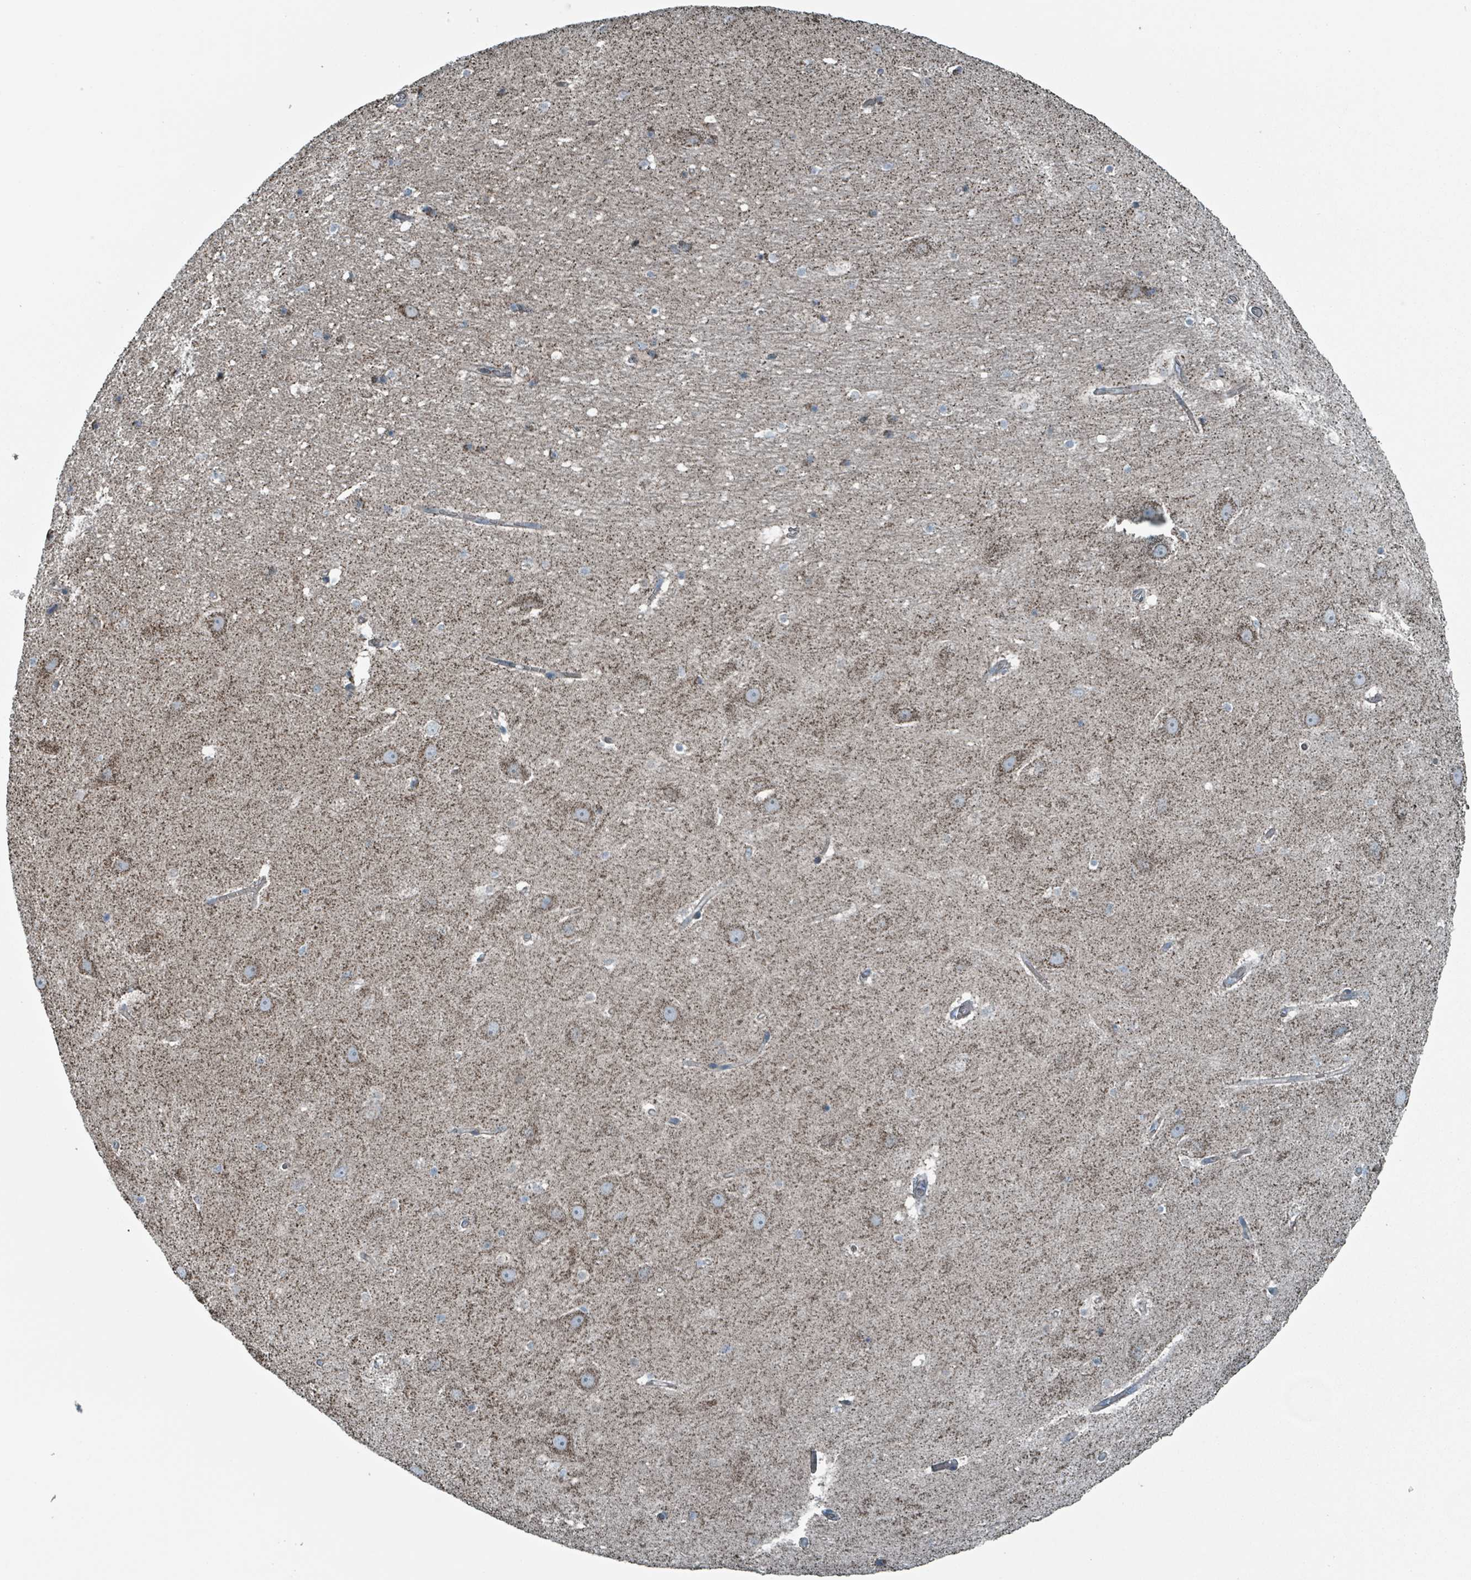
{"staining": {"intensity": "weak", "quantity": "<25%", "location": "cytoplasmic/membranous"}, "tissue": "hippocampus", "cell_type": "Glial cells", "image_type": "normal", "snomed": [{"axis": "morphology", "description": "Normal tissue, NOS"}, {"axis": "topography", "description": "Hippocampus"}], "caption": "Protein analysis of unremarkable hippocampus reveals no significant positivity in glial cells.", "gene": "ABHD18", "patient": {"sex": "male", "age": 37}}